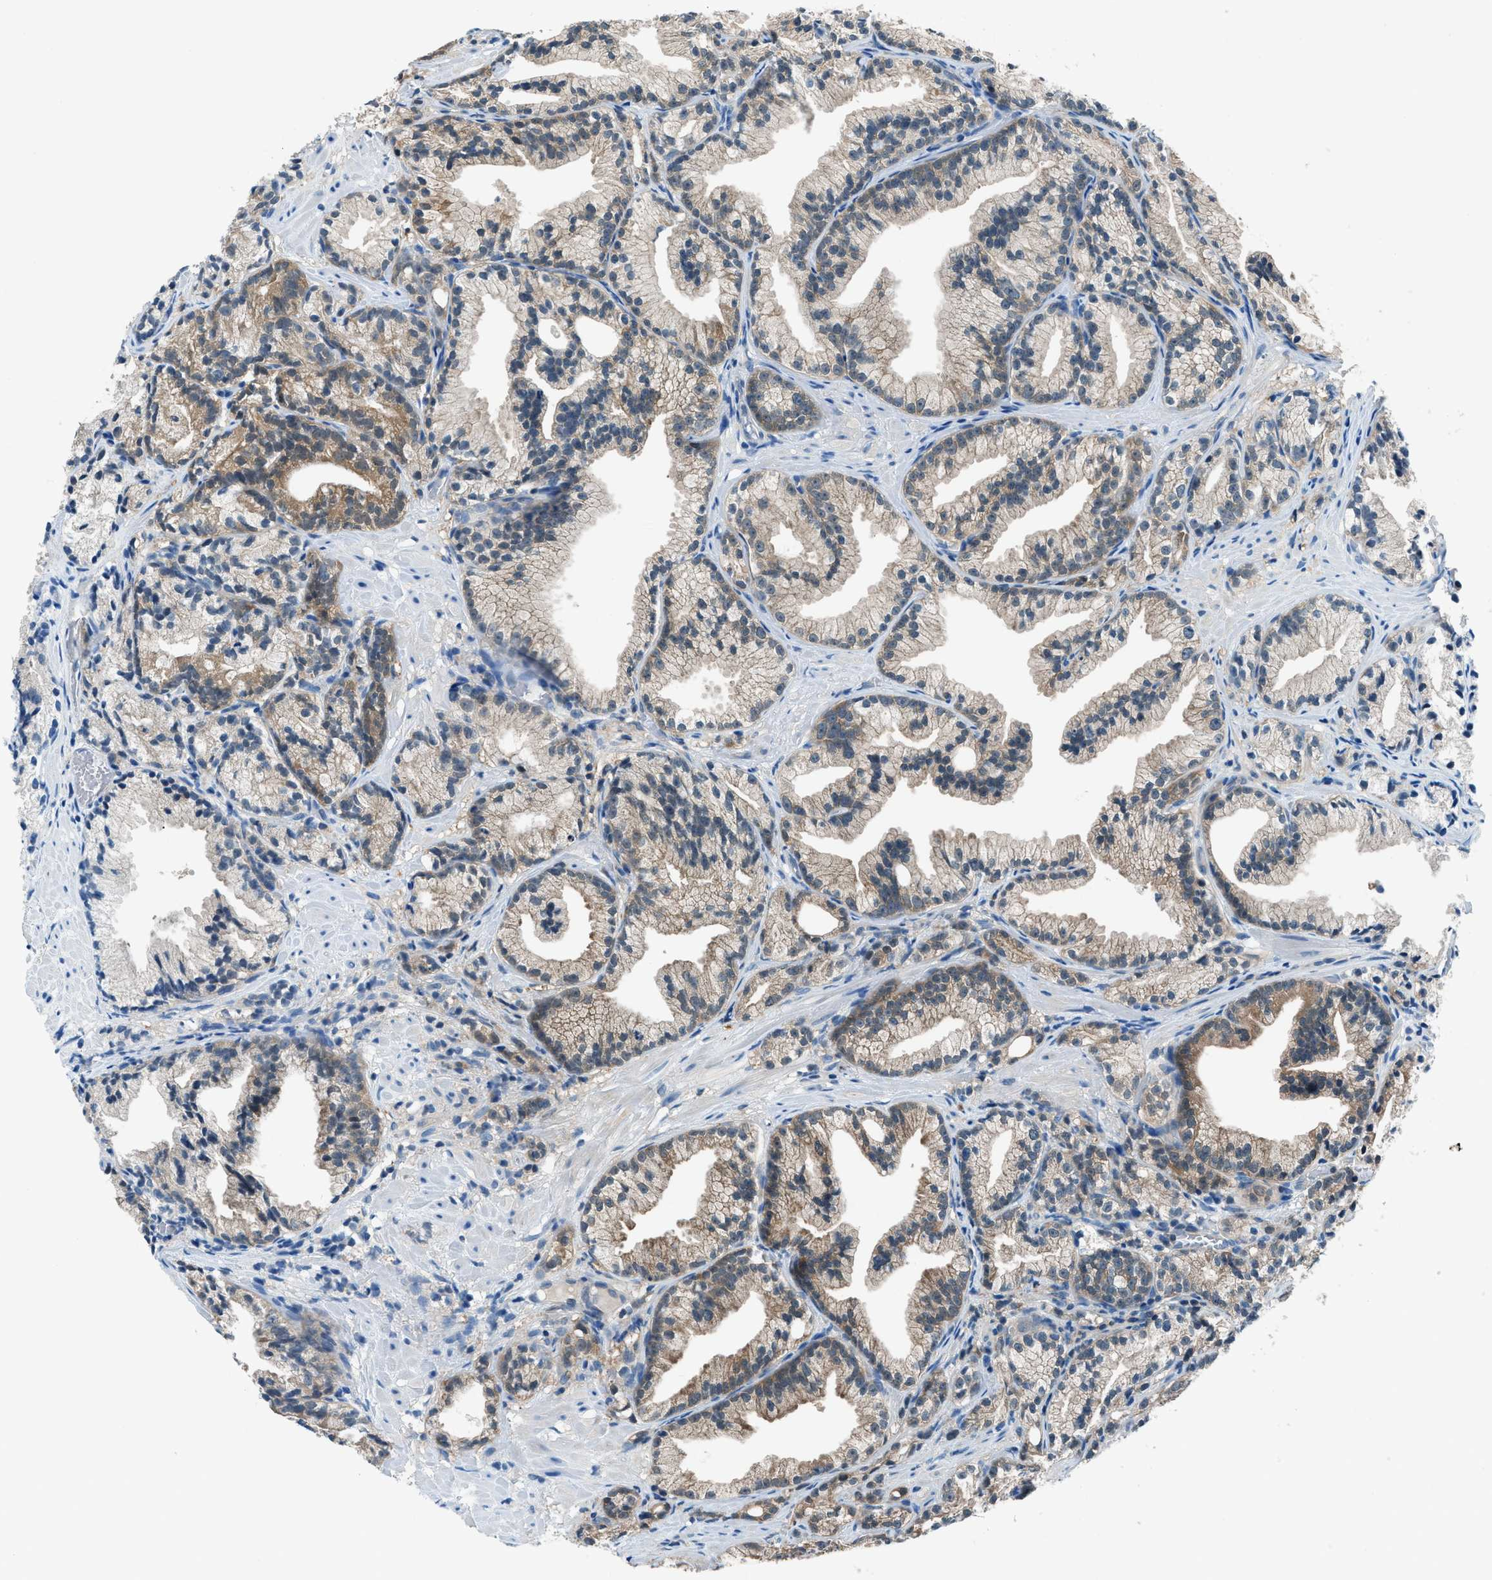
{"staining": {"intensity": "moderate", "quantity": "25%-75%", "location": "cytoplasmic/membranous"}, "tissue": "prostate cancer", "cell_type": "Tumor cells", "image_type": "cancer", "snomed": [{"axis": "morphology", "description": "Adenocarcinoma, Low grade"}, {"axis": "topography", "description": "Prostate"}], "caption": "There is medium levels of moderate cytoplasmic/membranous staining in tumor cells of prostate cancer (low-grade adenocarcinoma), as demonstrated by immunohistochemical staining (brown color).", "gene": "ACP1", "patient": {"sex": "male", "age": 89}}